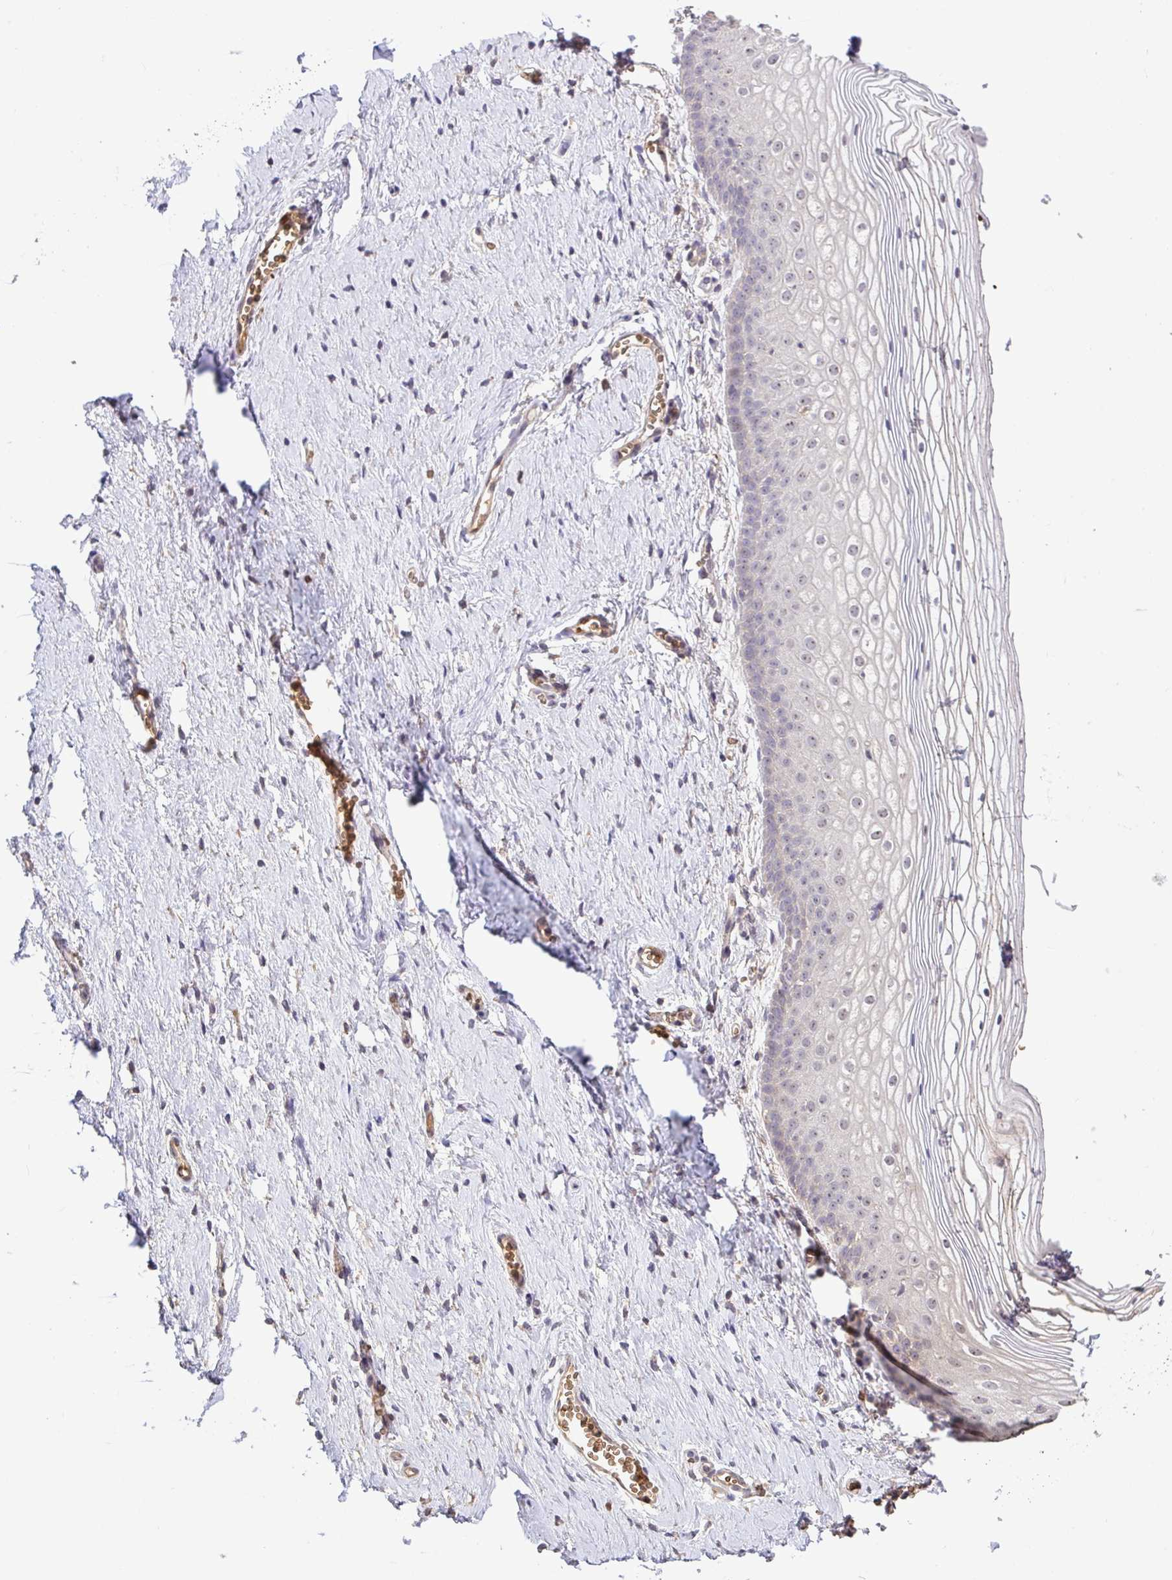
{"staining": {"intensity": "weak", "quantity": "<25%", "location": "cytoplasmic/membranous,nuclear"}, "tissue": "vagina", "cell_type": "Squamous epithelial cells", "image_type": "normal", "snomed": [{"axis": "morphology", "description": "Normal tissue, NOS"}, {"axis": "topography", "description": "Vagina"}], "caption": "This is a photomicrograph of IHC staining of benign vagina, which shows no expression in squamous epithelial cells.", "gene": "C1QTNF9B", "patient": {"sex": "female", "age": 56}}